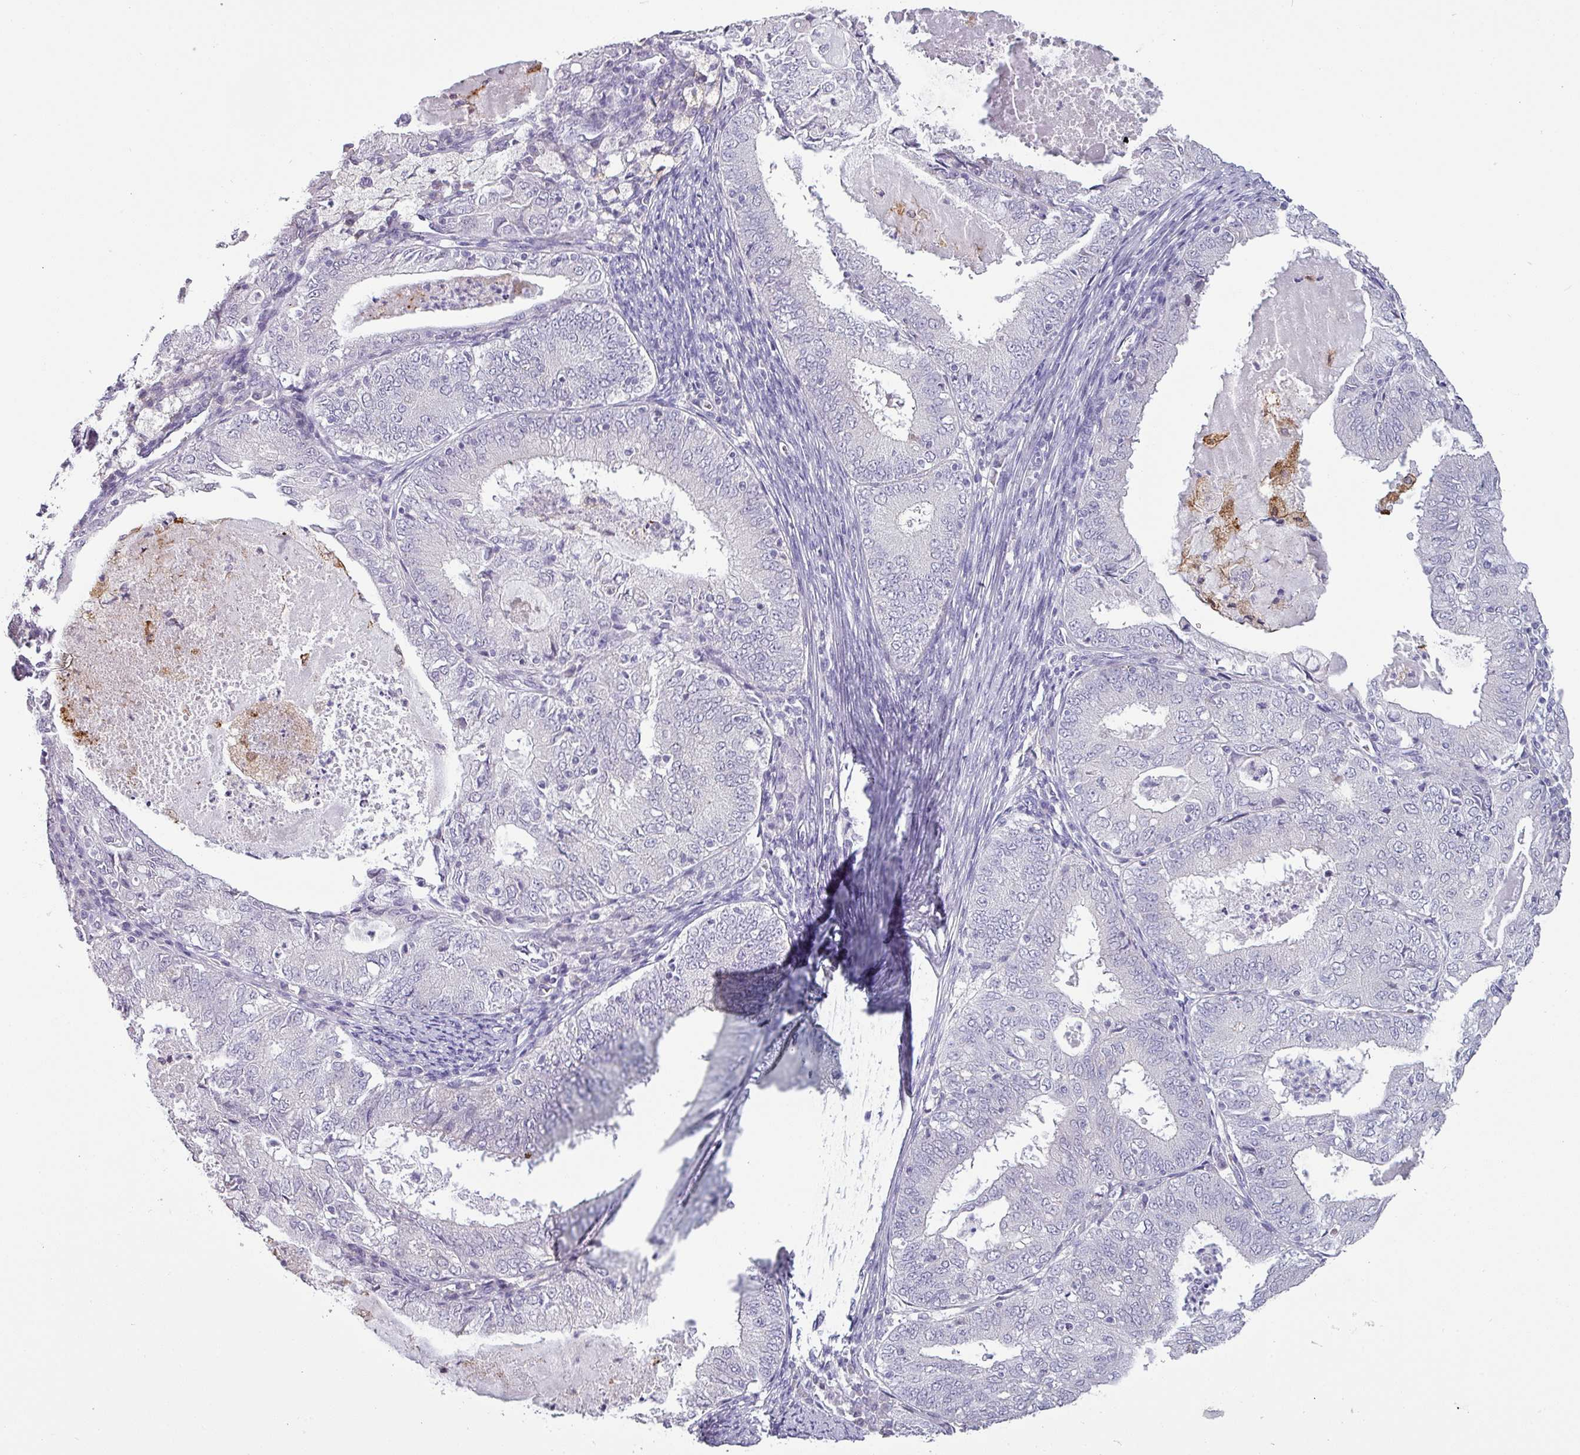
{"staining": {"intensity": "negative", "quantity": "none", "location": "none"}, "tissue": "endometrial cancer", "cell_type": "Tumor cells", "image_type": "cancer", "snomed": [{"axis": "morphology", "description": "Adenocarcinoma, NOS"}, {"axis": "topography", "description": "Endometrium"}], "caption": "This is an IHC micrograph of adenocarcinoma (endometrial). There is no expression in tumor cells.", "gene": "SLC26A9", "patient": {"sex": "female", "age": 57}}